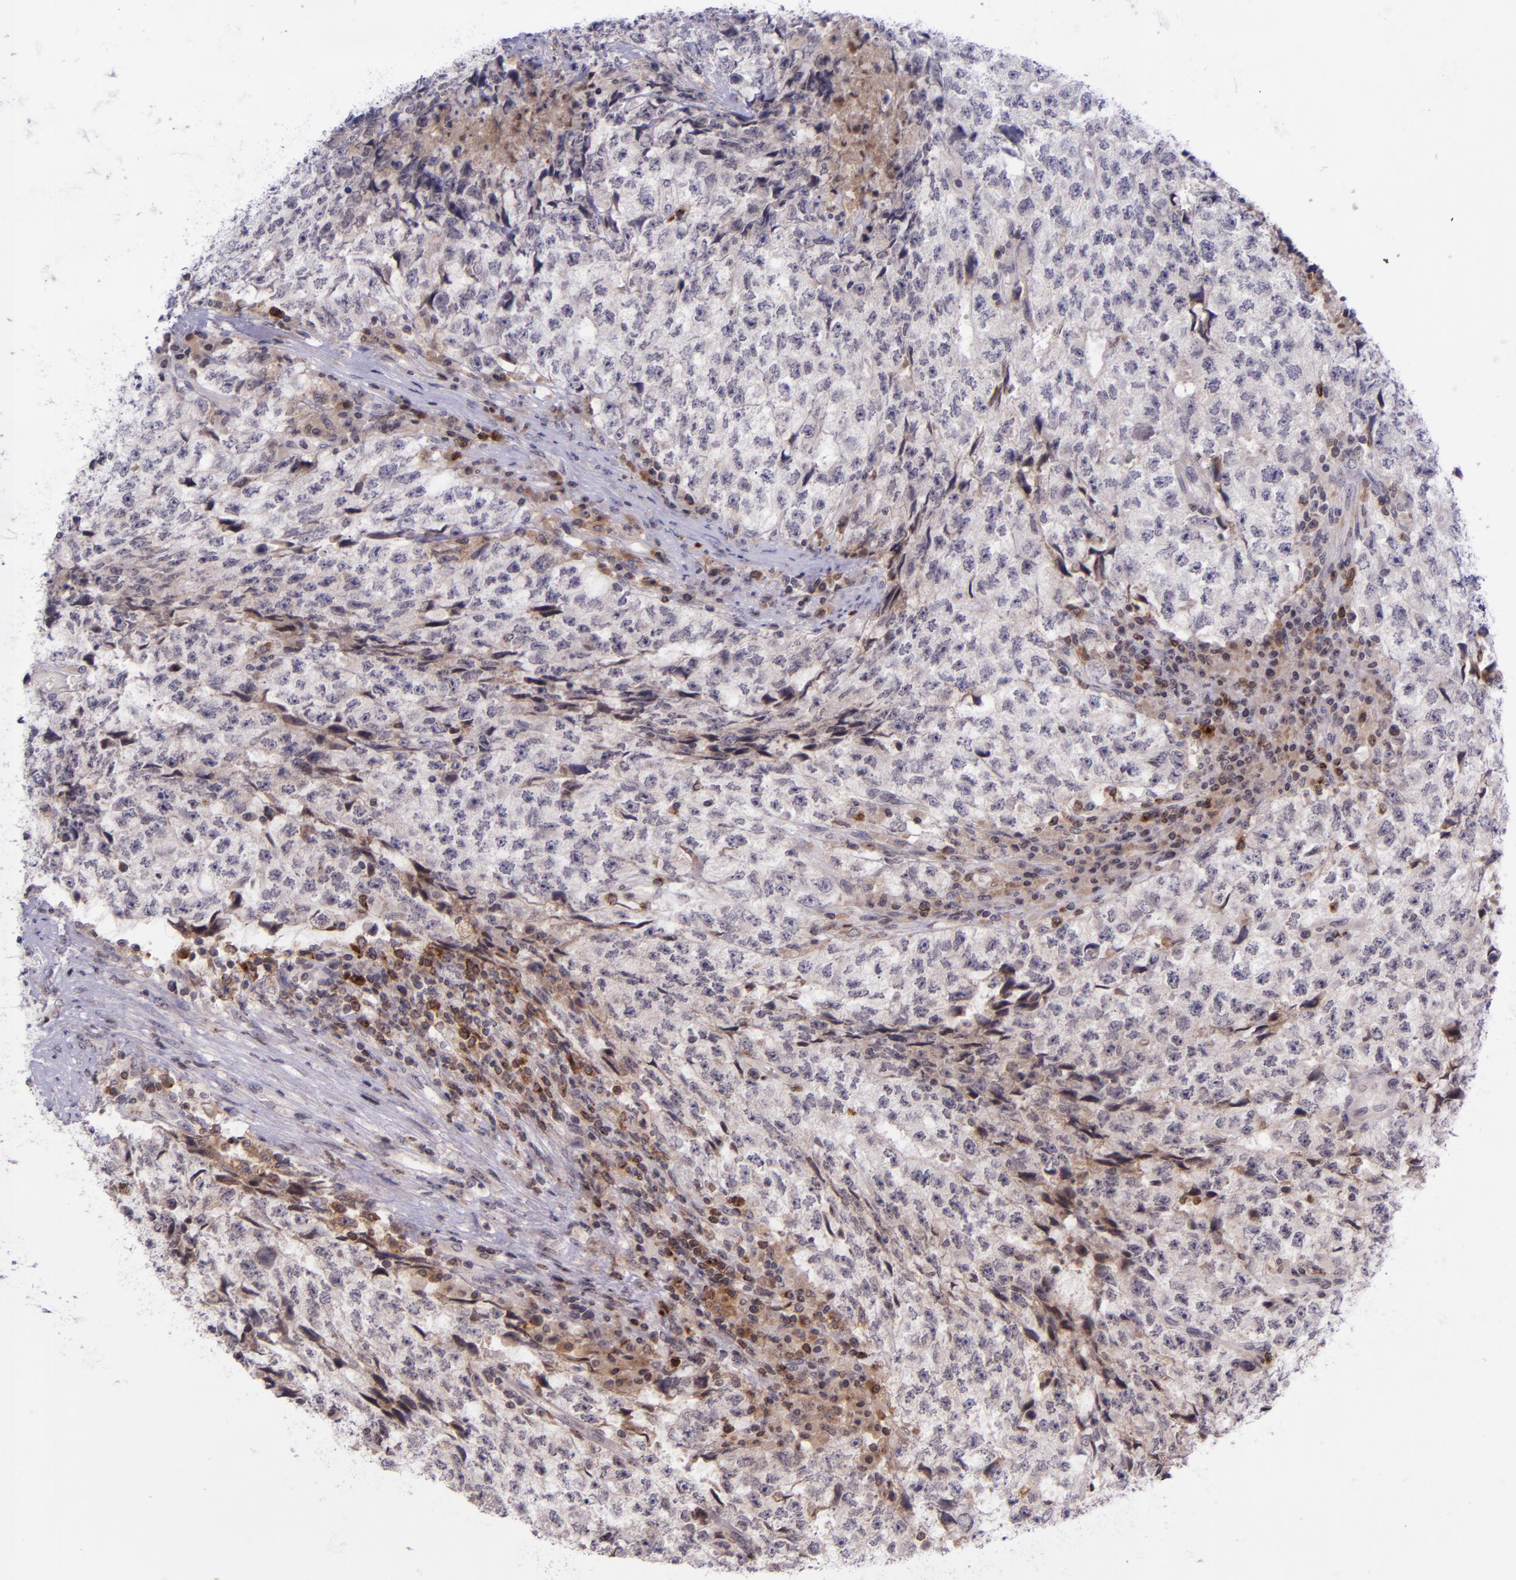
{"staining": {"intensity": "weak", "quantity": "25%-75%", "location": "cytoplasmic/membranous"}, "tissue": "testis cancer", "cell_type": "Tumor cells", "image_type": "cancer", "snomed": [{"axis": "morphology", "description": "Necrosis, NOS"}, {"axis": "morphology", "description": "Carcinoma, Embryonal, NOS"}, {"axis": "topography", "description": "Testis"}], "caption": "Tumor cells display weak cytoplasmic/membranous expression in approximately 25%-75% of cells in embryonal carcinoma (testis). Using DAB (brown) and hematoxylin (blue) stains, captured at high magnification using brightfield microscopy.", "gene": "SELL", "patient": {"sex": "male", "age": 19}}